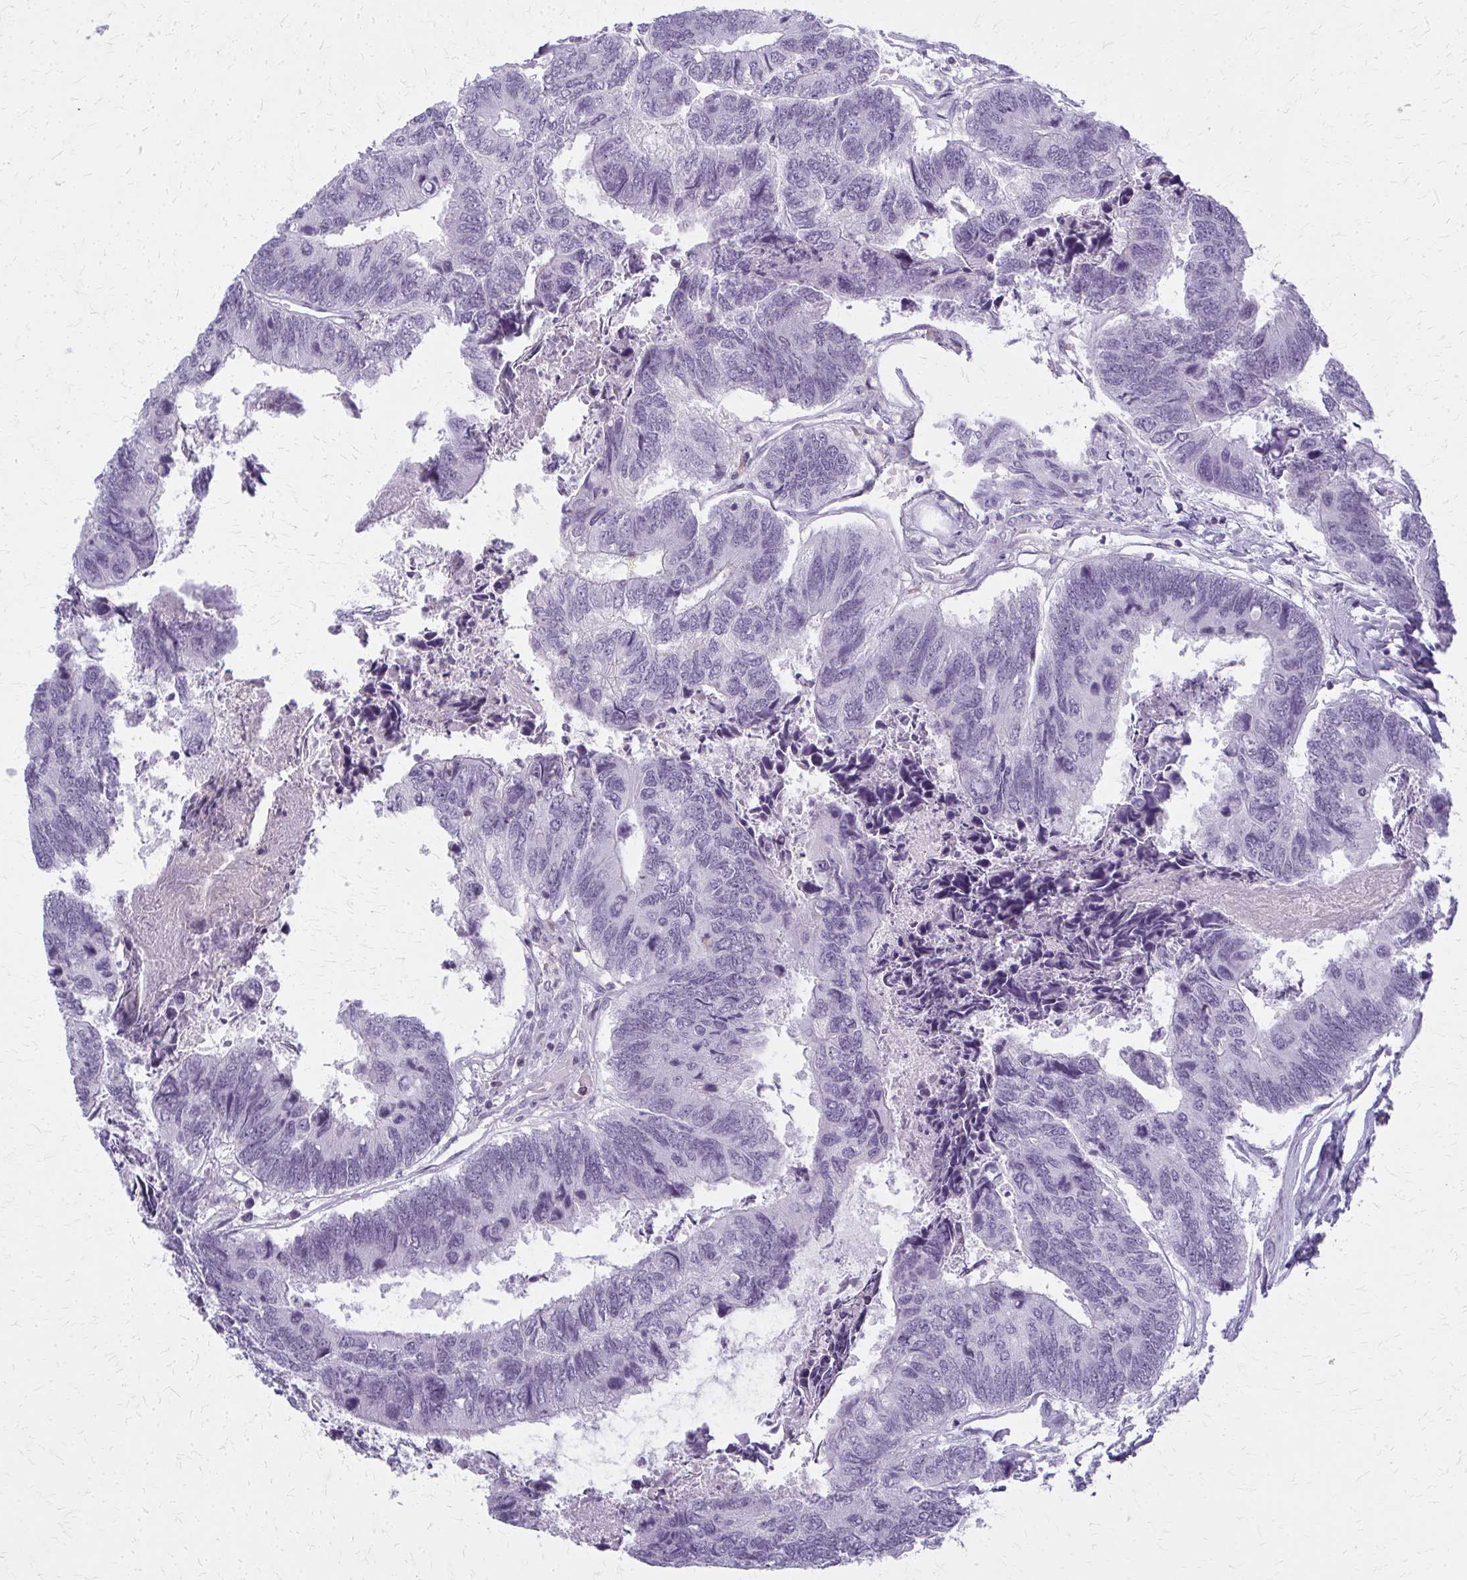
{"staining": {"intensity": "negative", "quantity": "none", "location": "none"}, "tissue": "colorectal cancer", "cell_type": "Tumor cells", "image_type": "cancer", "snomed": [{"axis": "morphology", "description": "Adenocarcinoma, NOS"}, {"axis": "topography", "description": "Colon"}], "caption": "Human colorectal cancer (adenocarcinoma) stained for a protein using immunohistochemistry shows no staining in tumor cells.", "gene": "CASQ2", "patient": {"sex": "female", "age": 67}}